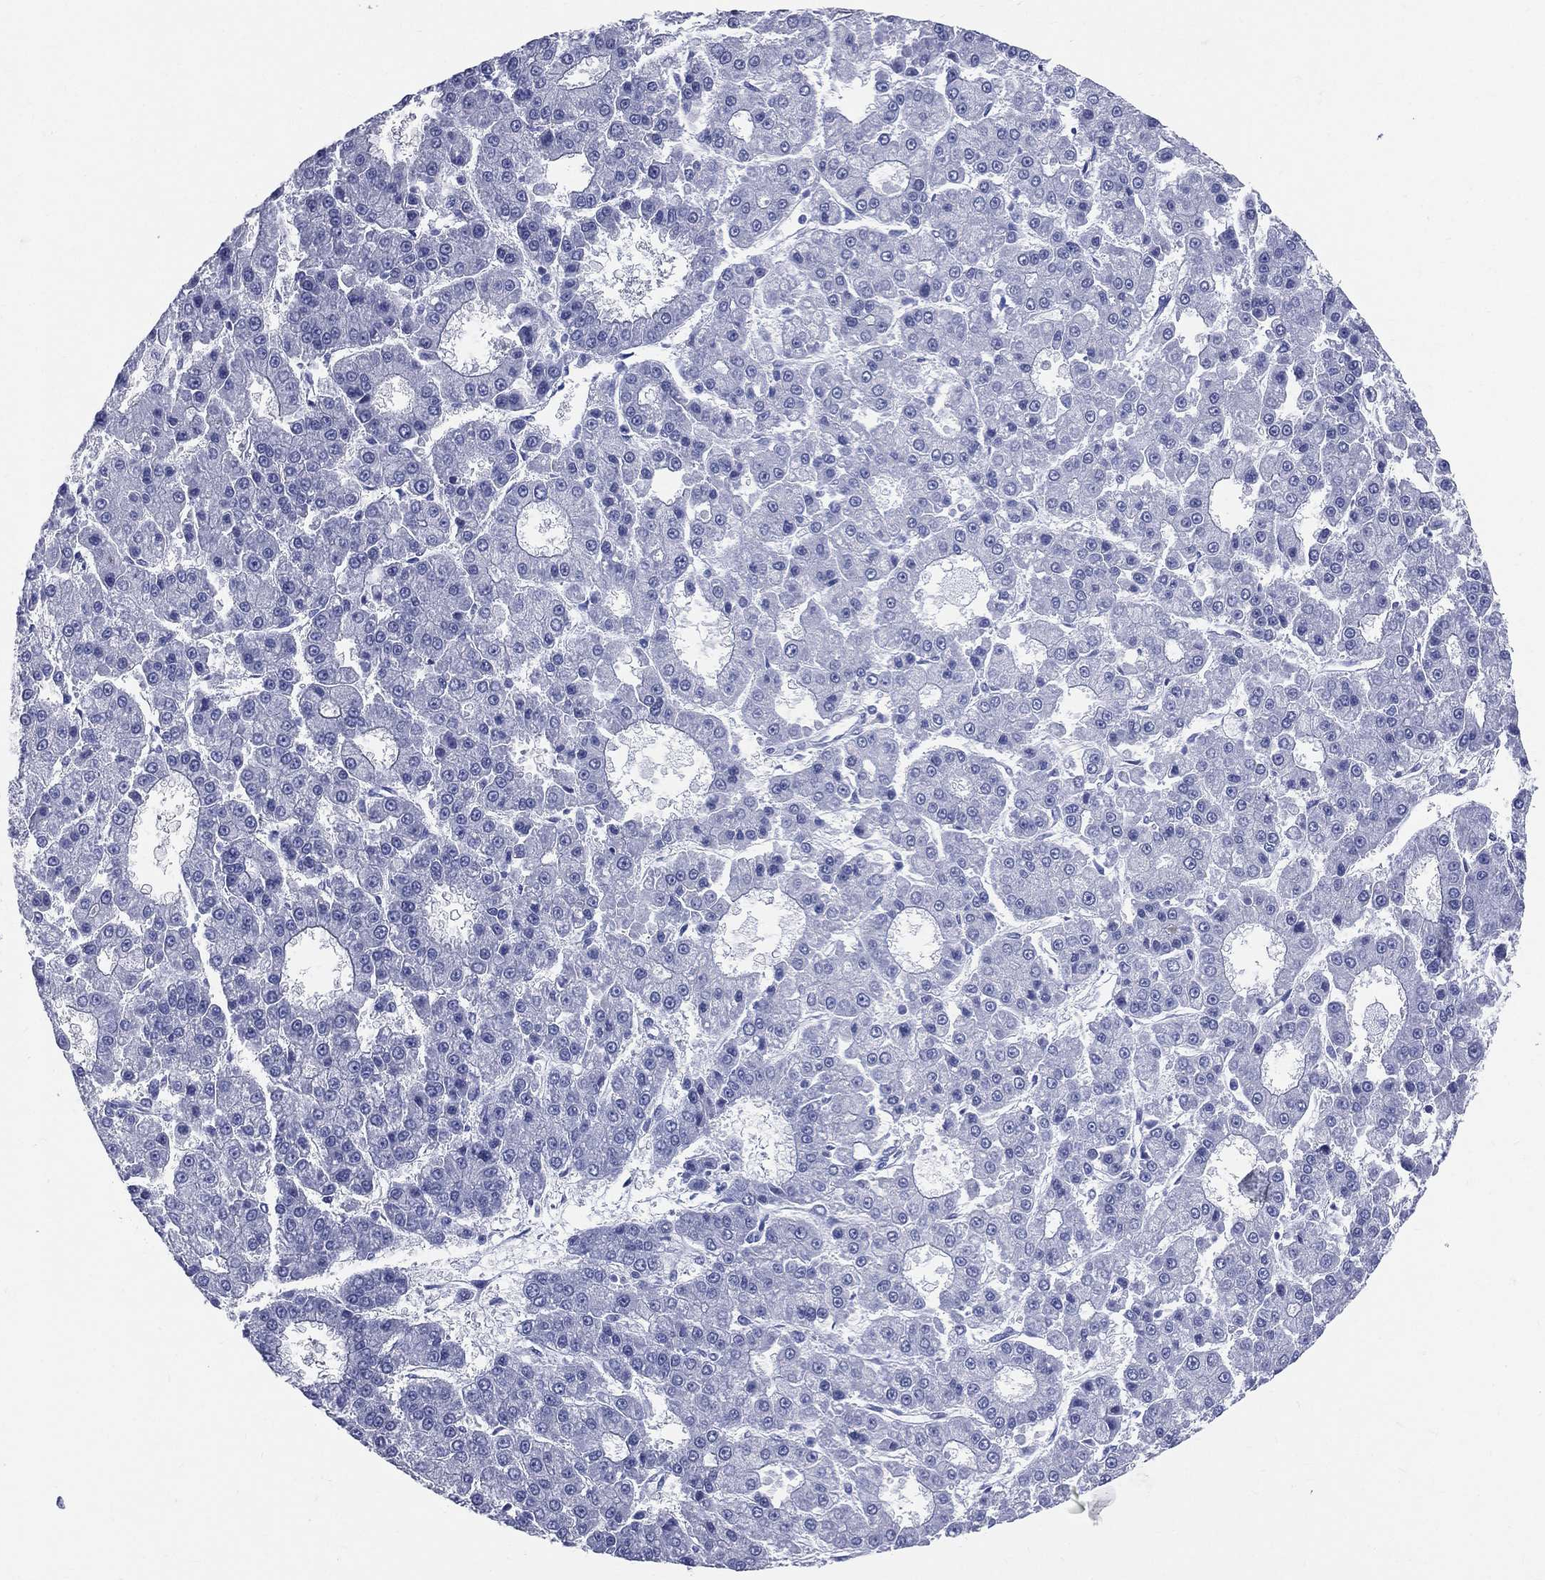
{"staining": {"intensity": "negative", "quantity": "none", "location": "none"}, "tissue": "liver cancer", "cell_type": "Tumor cells", "image_type": "cancer", "snomed": [{"axis": "morphology", "description": "Carcinoma, Hepatocellular, NOS"}, {"axis": "topography", "description": "Liver"}], "caption": "Tumor cells show no significant protein positivity in liver cancer (hepatocellular carcinoma).", "gene": "SYP", "patient": {"sex": "male", "age": 70}}